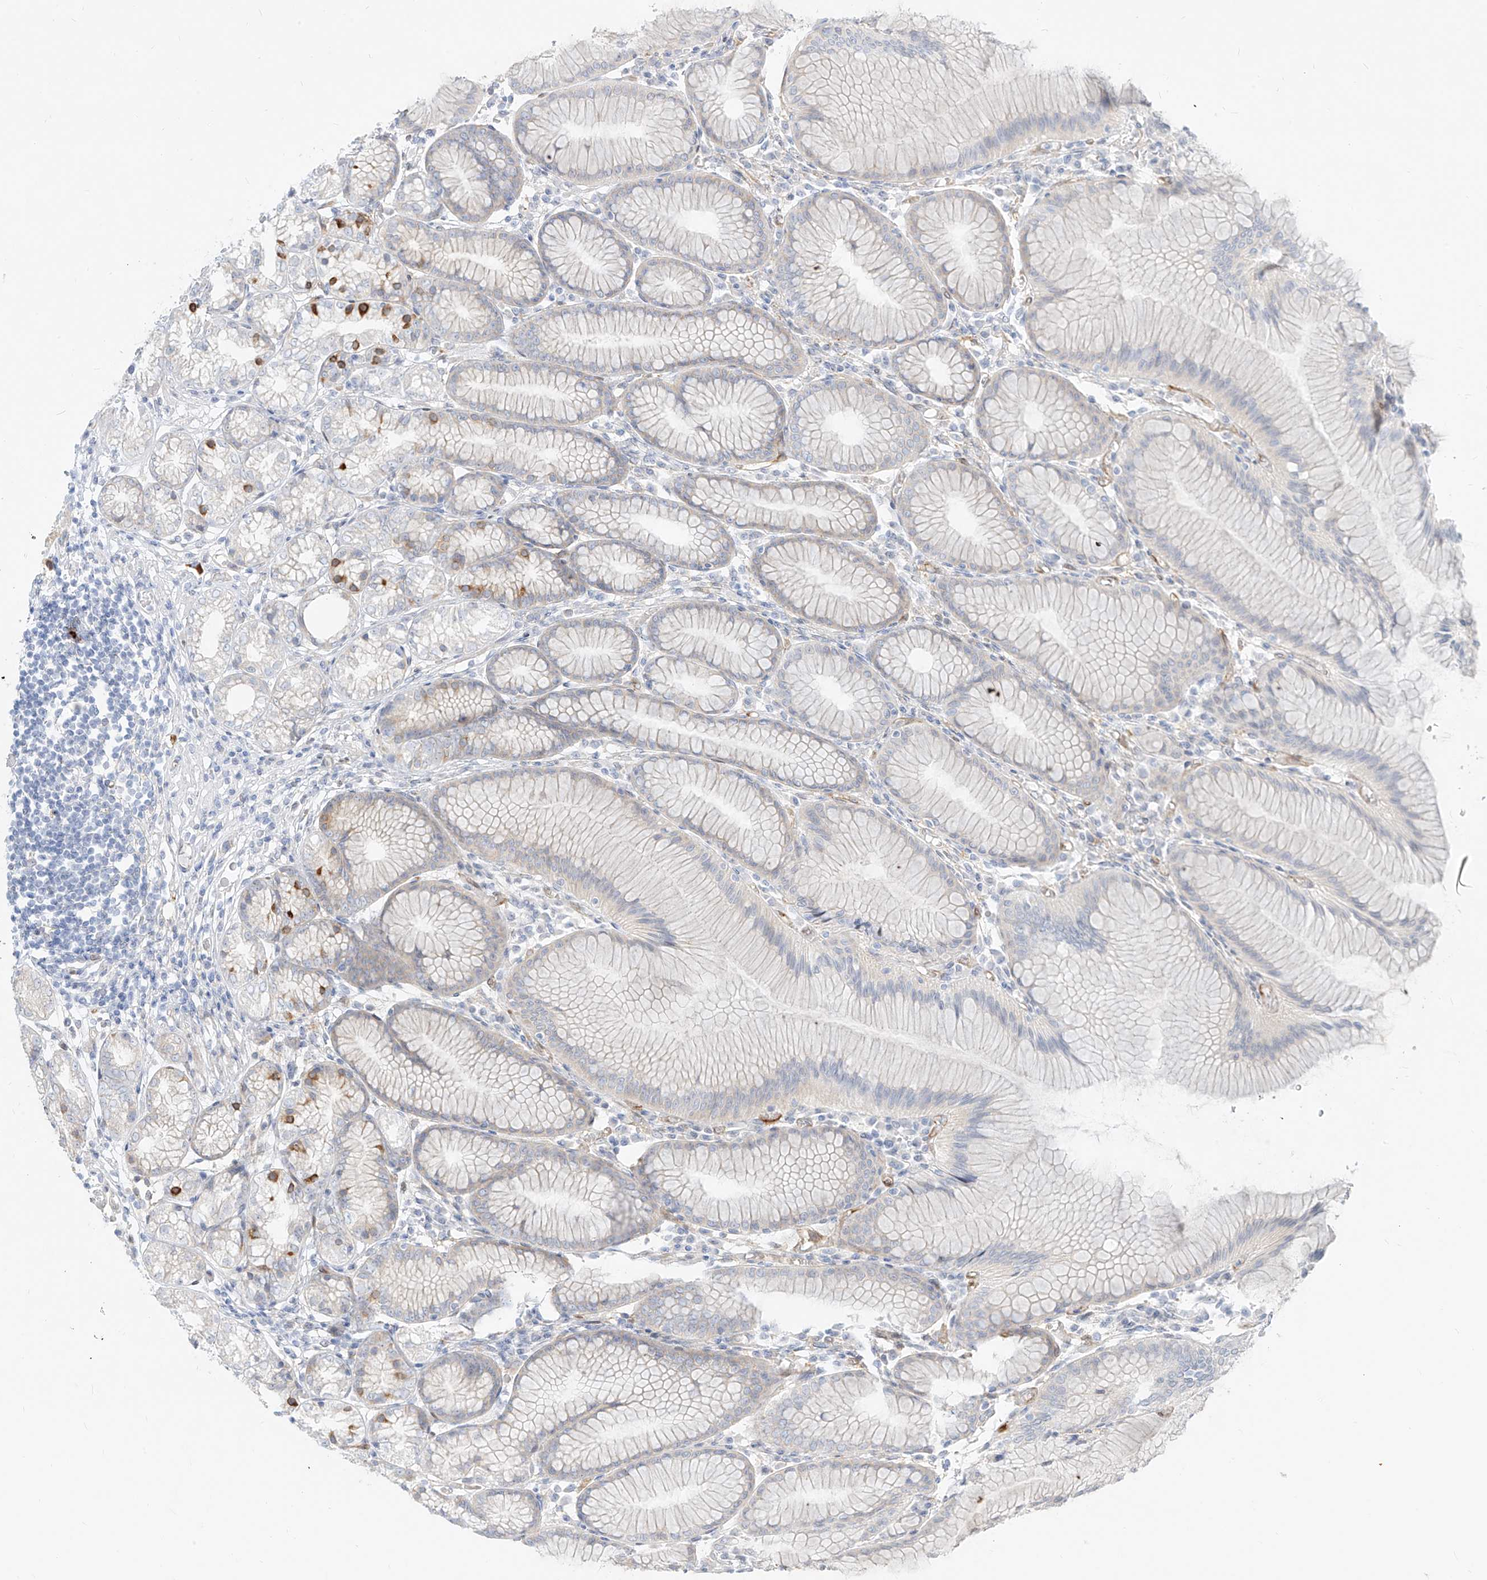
{"staining": {"intensity": "negative", "quantity": "none", "location": "none"}, "tissue": "stomach", "cell_type": "Glandular cells", "image_type": "normal", "snomed": [{"axis": "morphology", "description": "Normal tissue, NOS"}, {"axis": "topography", "description": "Stomach"}], "caption": "This is an immunohistochemistry (IHC) histopathology image of benign stomach. There is no positivity in glandular cells.", "gene": "NHSL1", "patient": {"sex": "female", "age": 57}}